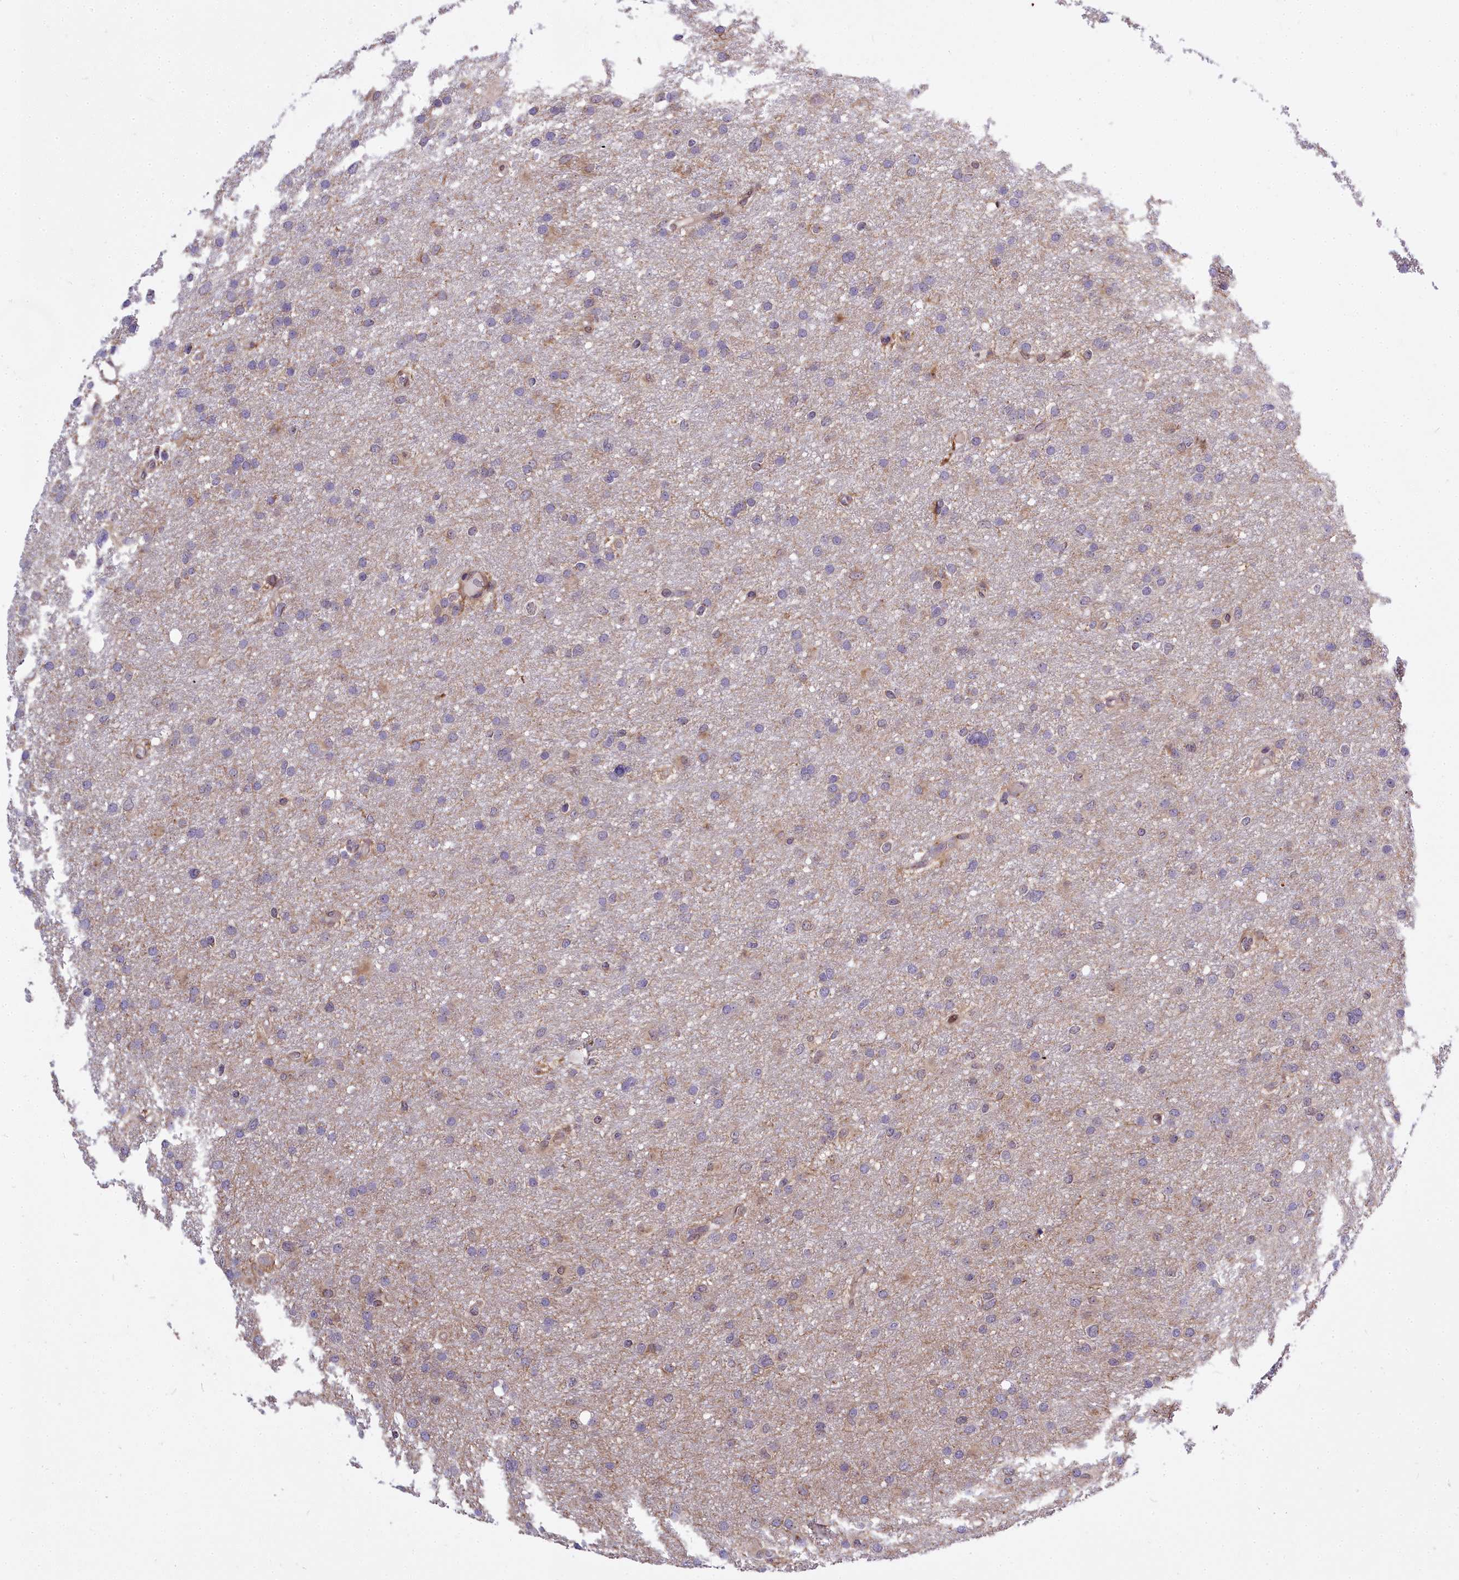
{"staining": {"intensity": "negative", "quantity": "none", "location": "none"}, "tissue": "glioma", "cell_type": "Tumor cells", "image_type": "cancer", "snomed": [{"axis": "morphology", "description": "Glioma, malignant, High grade"}, {"axis": "topography", "description": "Cerebral cortex"}], "caption": "Immunohistochemistry (IHC) of human glioma shows no positivity in tumor cells. (Stains: DAB (3,3'-diaminobenzidine) immunohistochemistry with hematoxylin counter stain, Microscopy: brightfield microscopy at high magnification).", "gene": "ABCB8", "patient": {"sex": "female", "age": 36}}